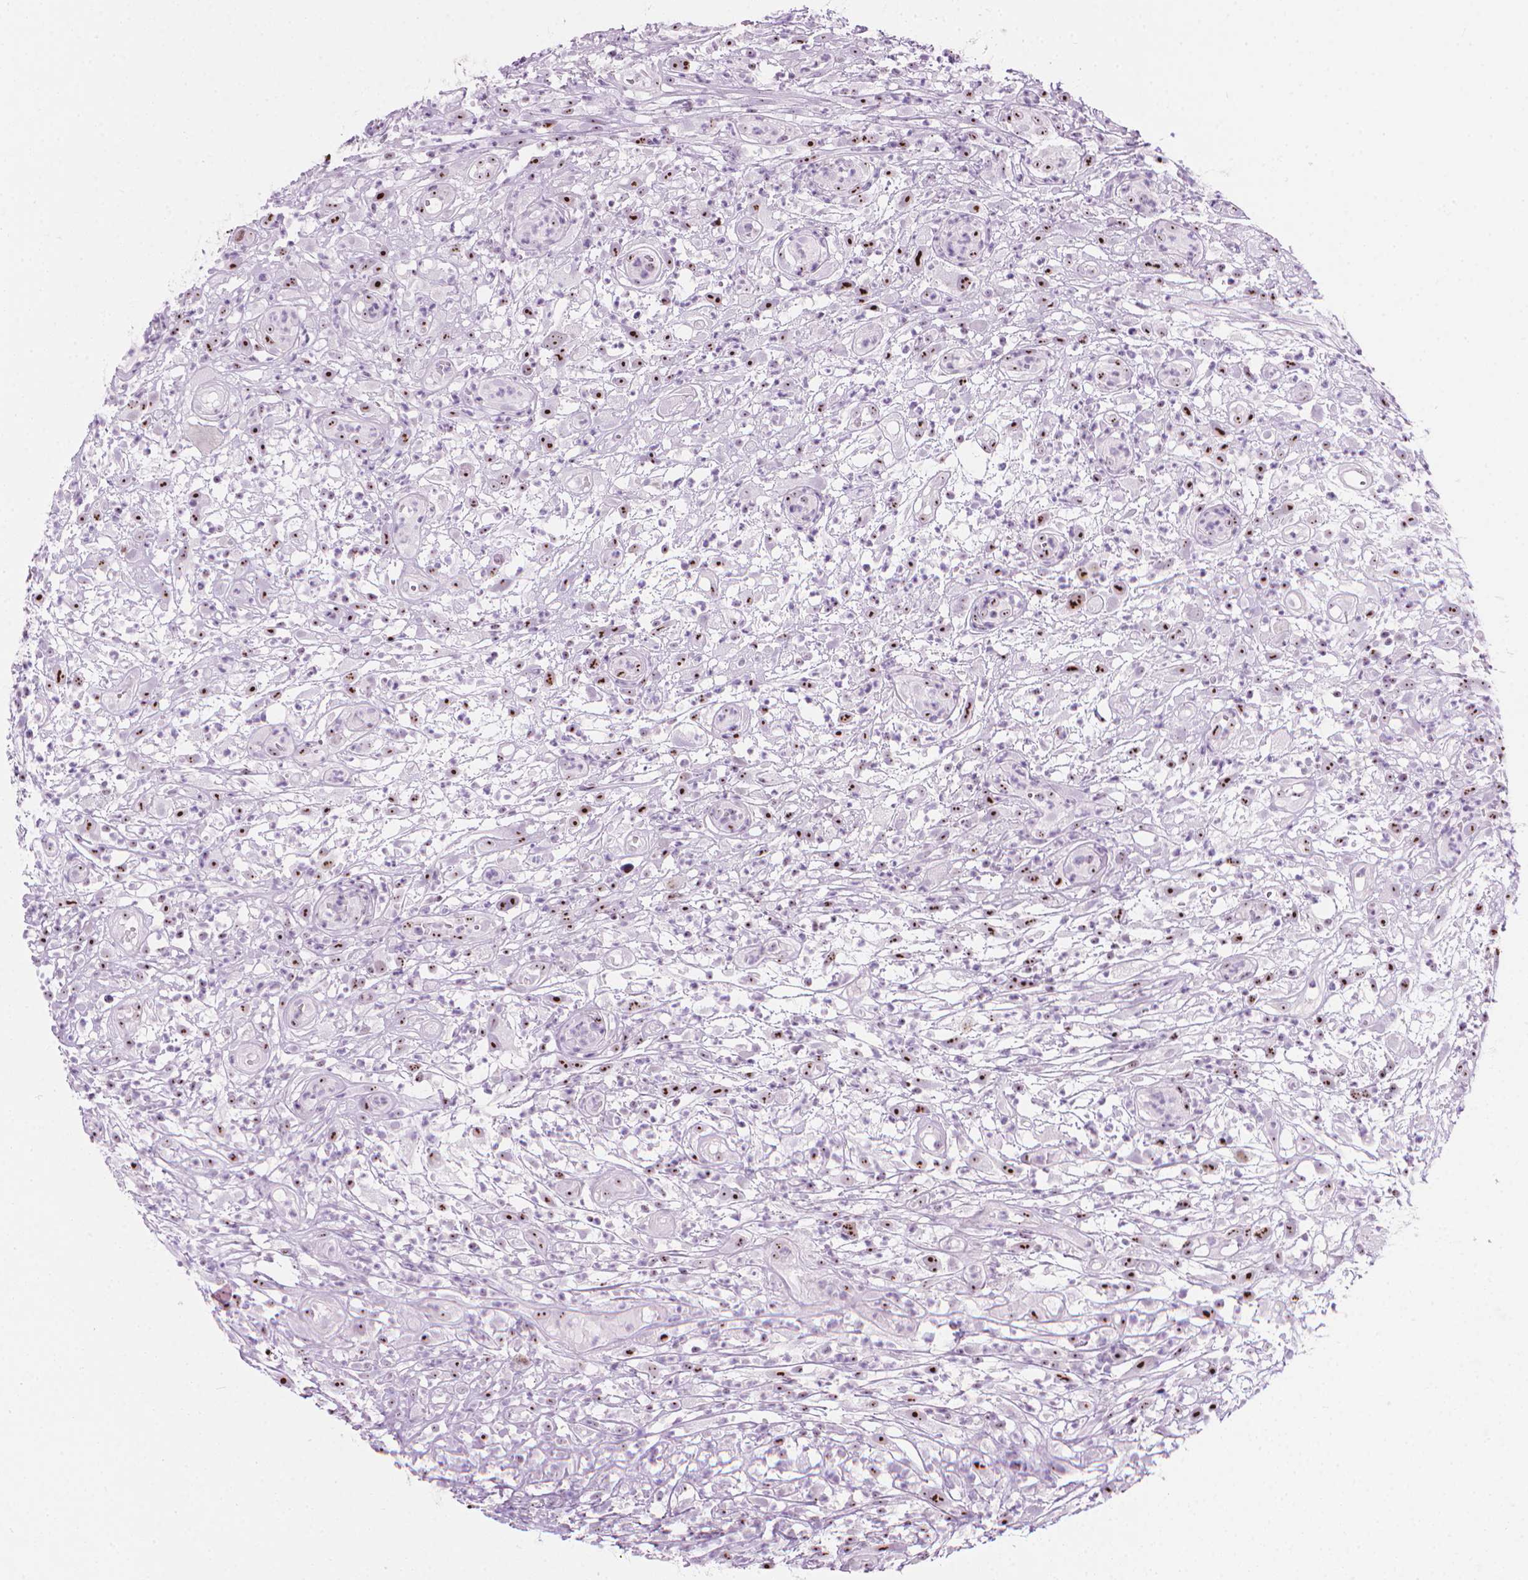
{"staining": {"intensity": "strong", "quantity": ">75%", "location": "nuclear"}, "tissue": "head and neck cancer", "cell_type": "Tumor cells", "image_type": "cancer", "snomed": [{"axis": "morphology", "description": "Squamous cell carcinoma, NOS"}, {"axis": "topography", "description": "Head-Neck"}], "caption": "This is an image of immunohistochemistry (IHC) staining of squamous cell carcinoma (head and neck), which shows strong positivity in the nuclear of tumor cells.", "gene": "NOL7", "patient": {"sex": "male", "age": 65}}